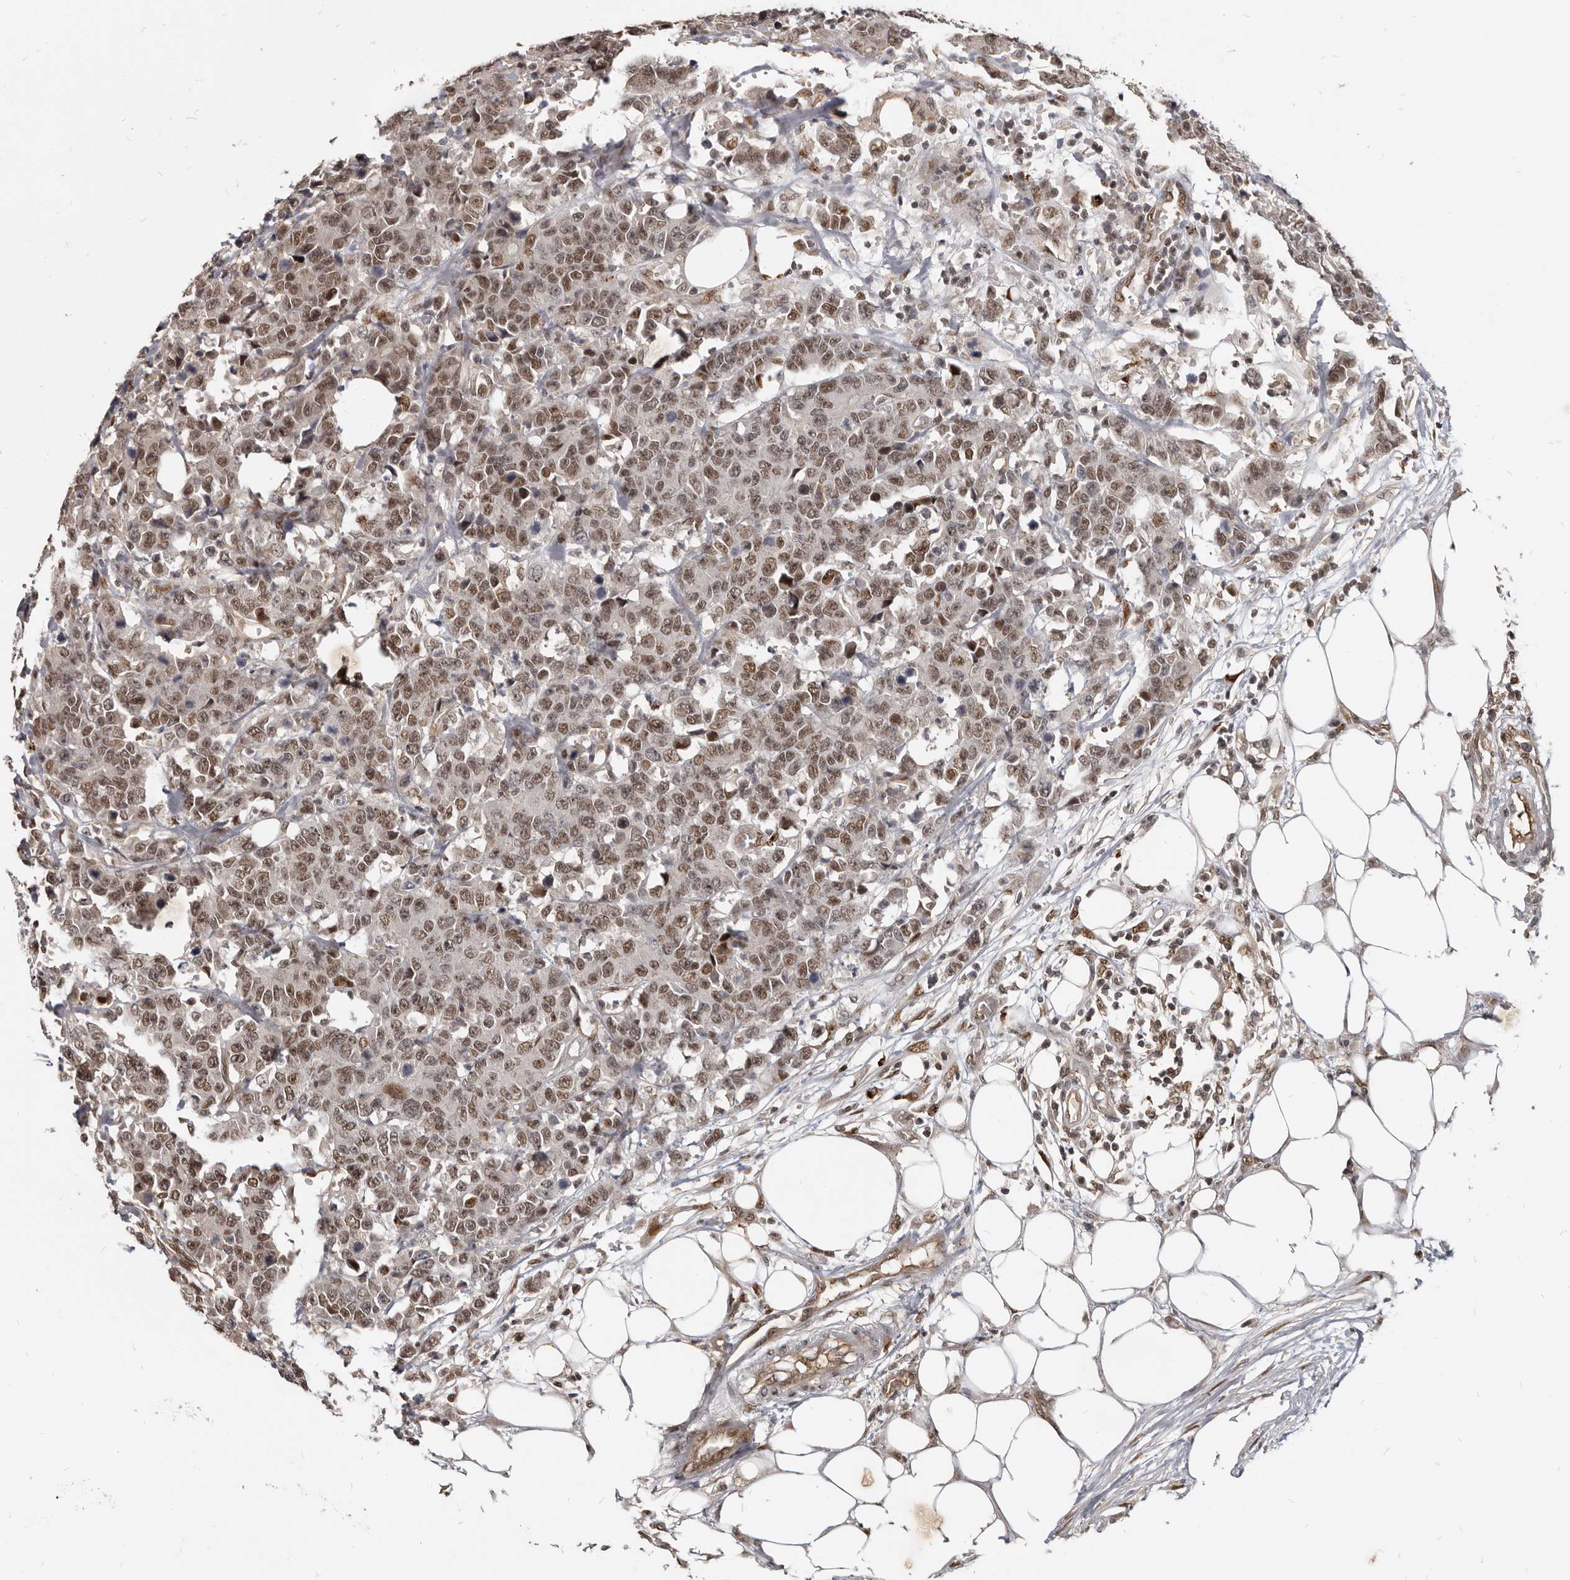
{"staining": {"intensity": "moderate", "quantity": ">75%", "location": "nuclear"}, "tissue": "colorectal cancer", "cell_type": "Tumor cells", "image_type": "cancer", "snomed": [{"axis": "morphology", "description": "Adenocarcinoma, NOS"}, {"axis": "topography", "description": "Colon"}], "caption": "Colorectal cancer (adenocarcinoma) stained for a protein (brown) shows moderate nuclear positive positivity in approximately >75% of tumor cells.", "gene": "ATF5", "patient": {"sex": "female", "age": 86}}